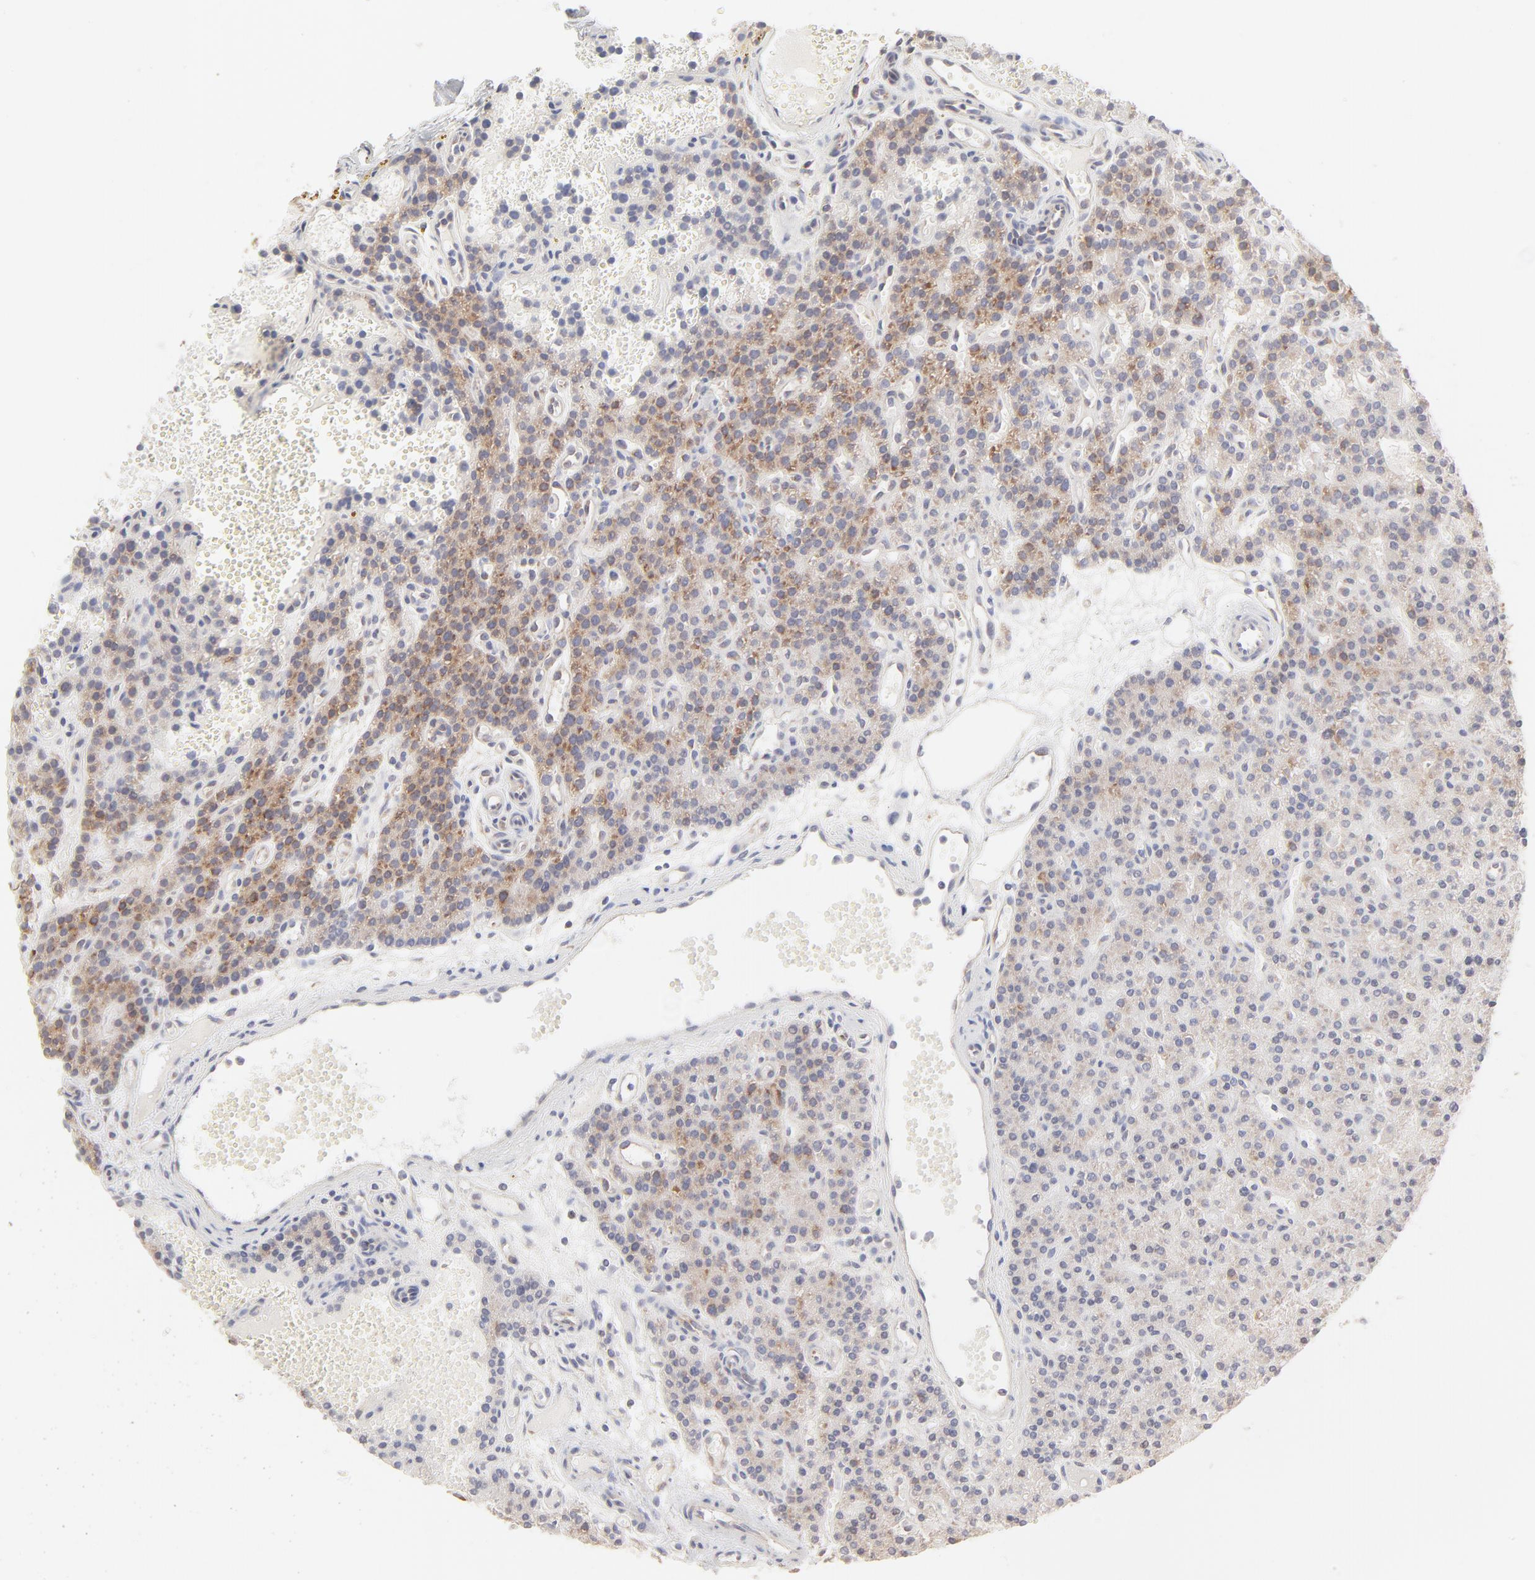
{"staining": {"intensity": "moderate", "quantity": ">75%", "location": "cytoplasmic/membranous"}, "tissue": "parathyroid gland", "cell_type": "Glandular cells", "image_type": "normal", "snomed": [{"axis": "morphology", "description": "Normal tissue, NOS"}, {"axis": "topography", "description": "Parathyroid gland"}], "caption": "Immunohistochemistry (IHC) of normal parathyroid gland demonstrates medium levels of moderate cytoplasmic/membranous expression in about >75% of glandular cells. (DAB (3,3'-diaminobenzidine) IHC with brightfield microscopy, high magnification).", "gene": "RPS21", "patient": {"sex": "male", "age": 25}}